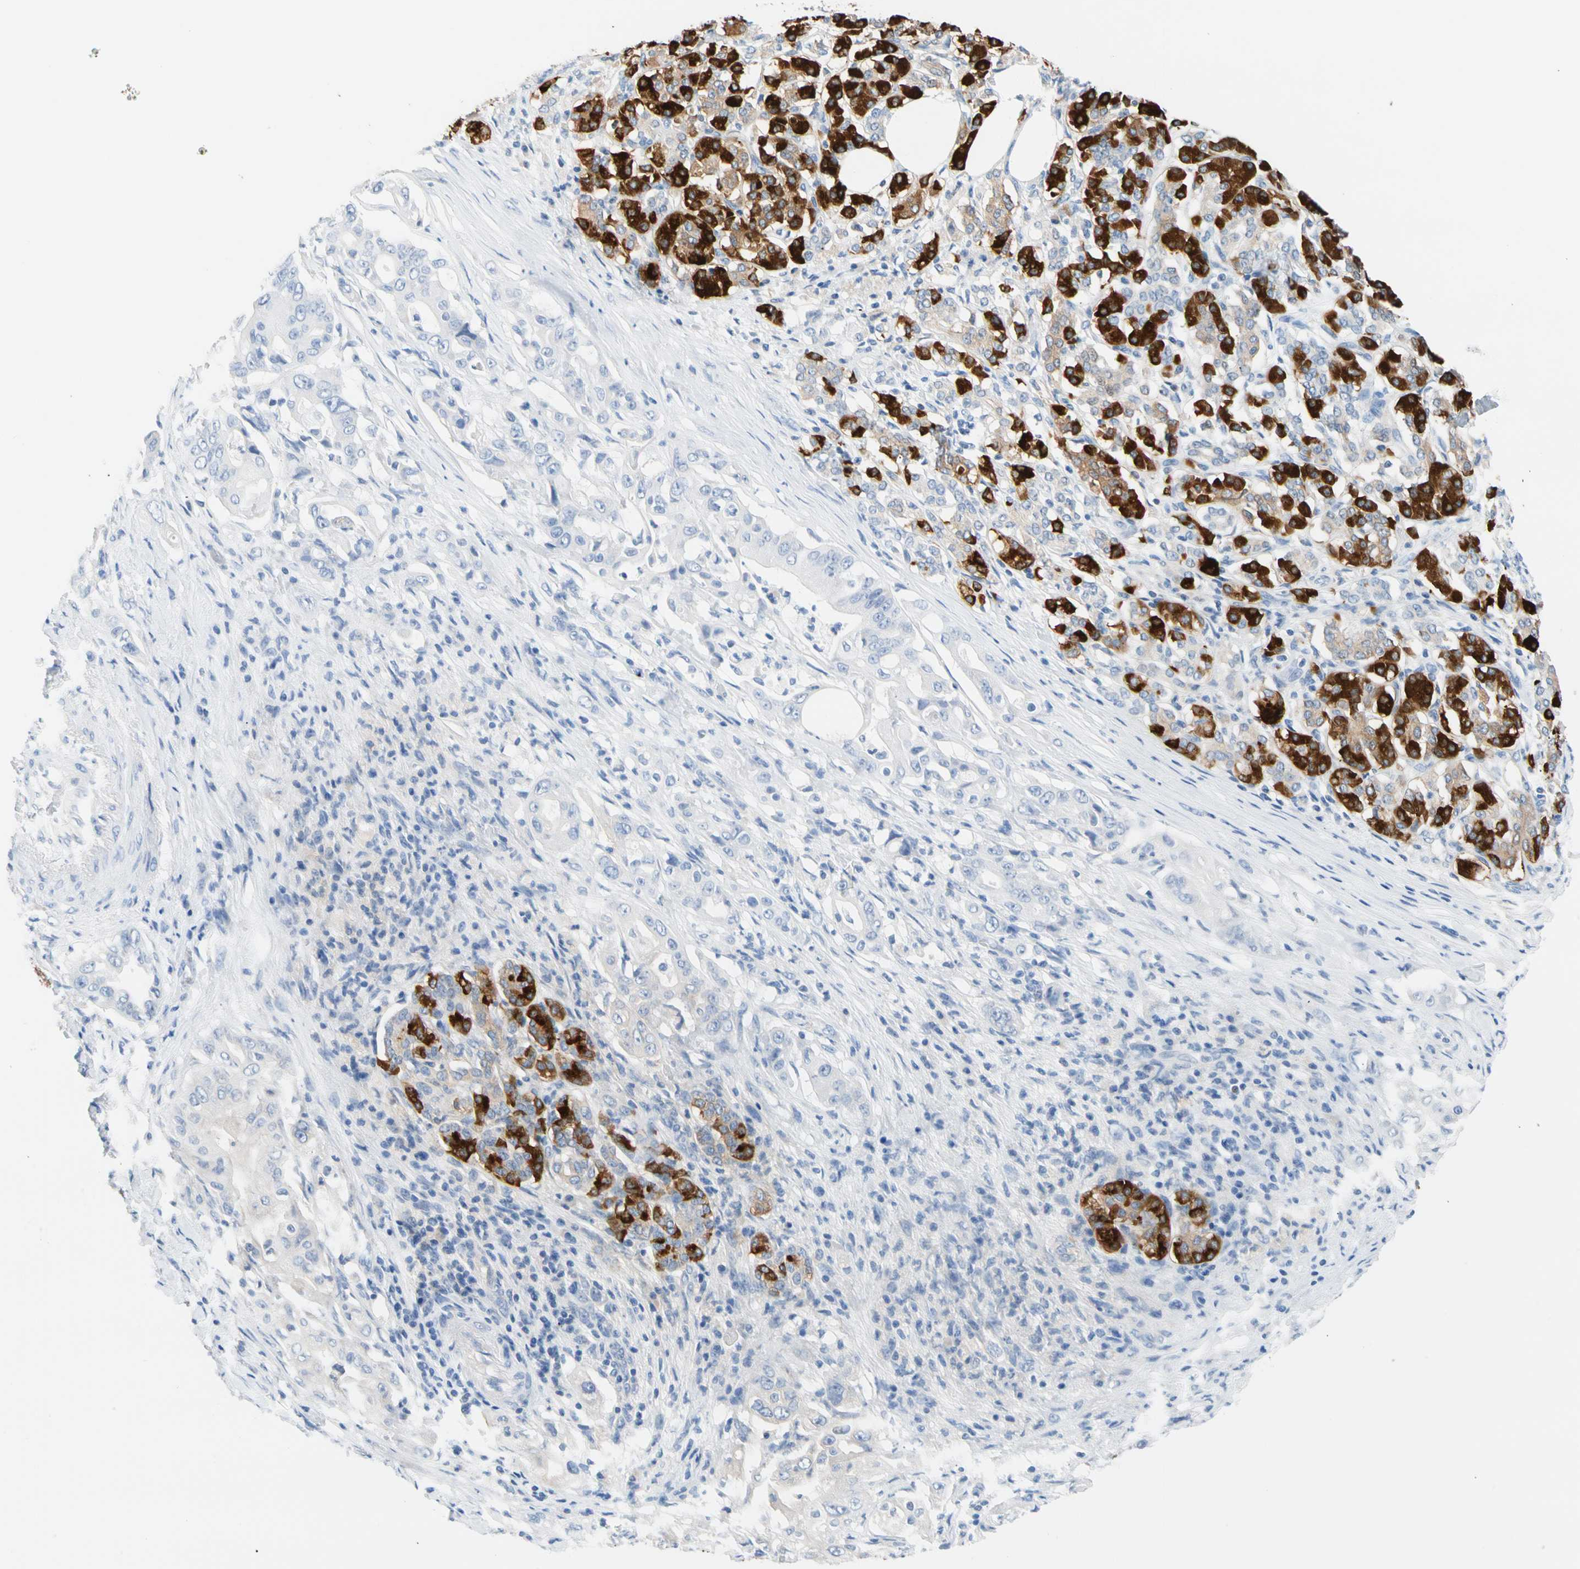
{"staining": {"intensity": "negative", "quantity": "none", "location": "none"}, "tissue": "pancreatic cancer", "cell_type": "Tumor cells", "image_type": "cancer", "snomed": [{"axis": "morphology", "description": "Normal tissue, NOS"}, {"axis": "topography", "description": "Pancreas"}], "caption": "Tumor cells are negative for brown protein staining in pancreatic cancer.", "gene": "CEL", "patient": {"sex": "male", "age": 42}}